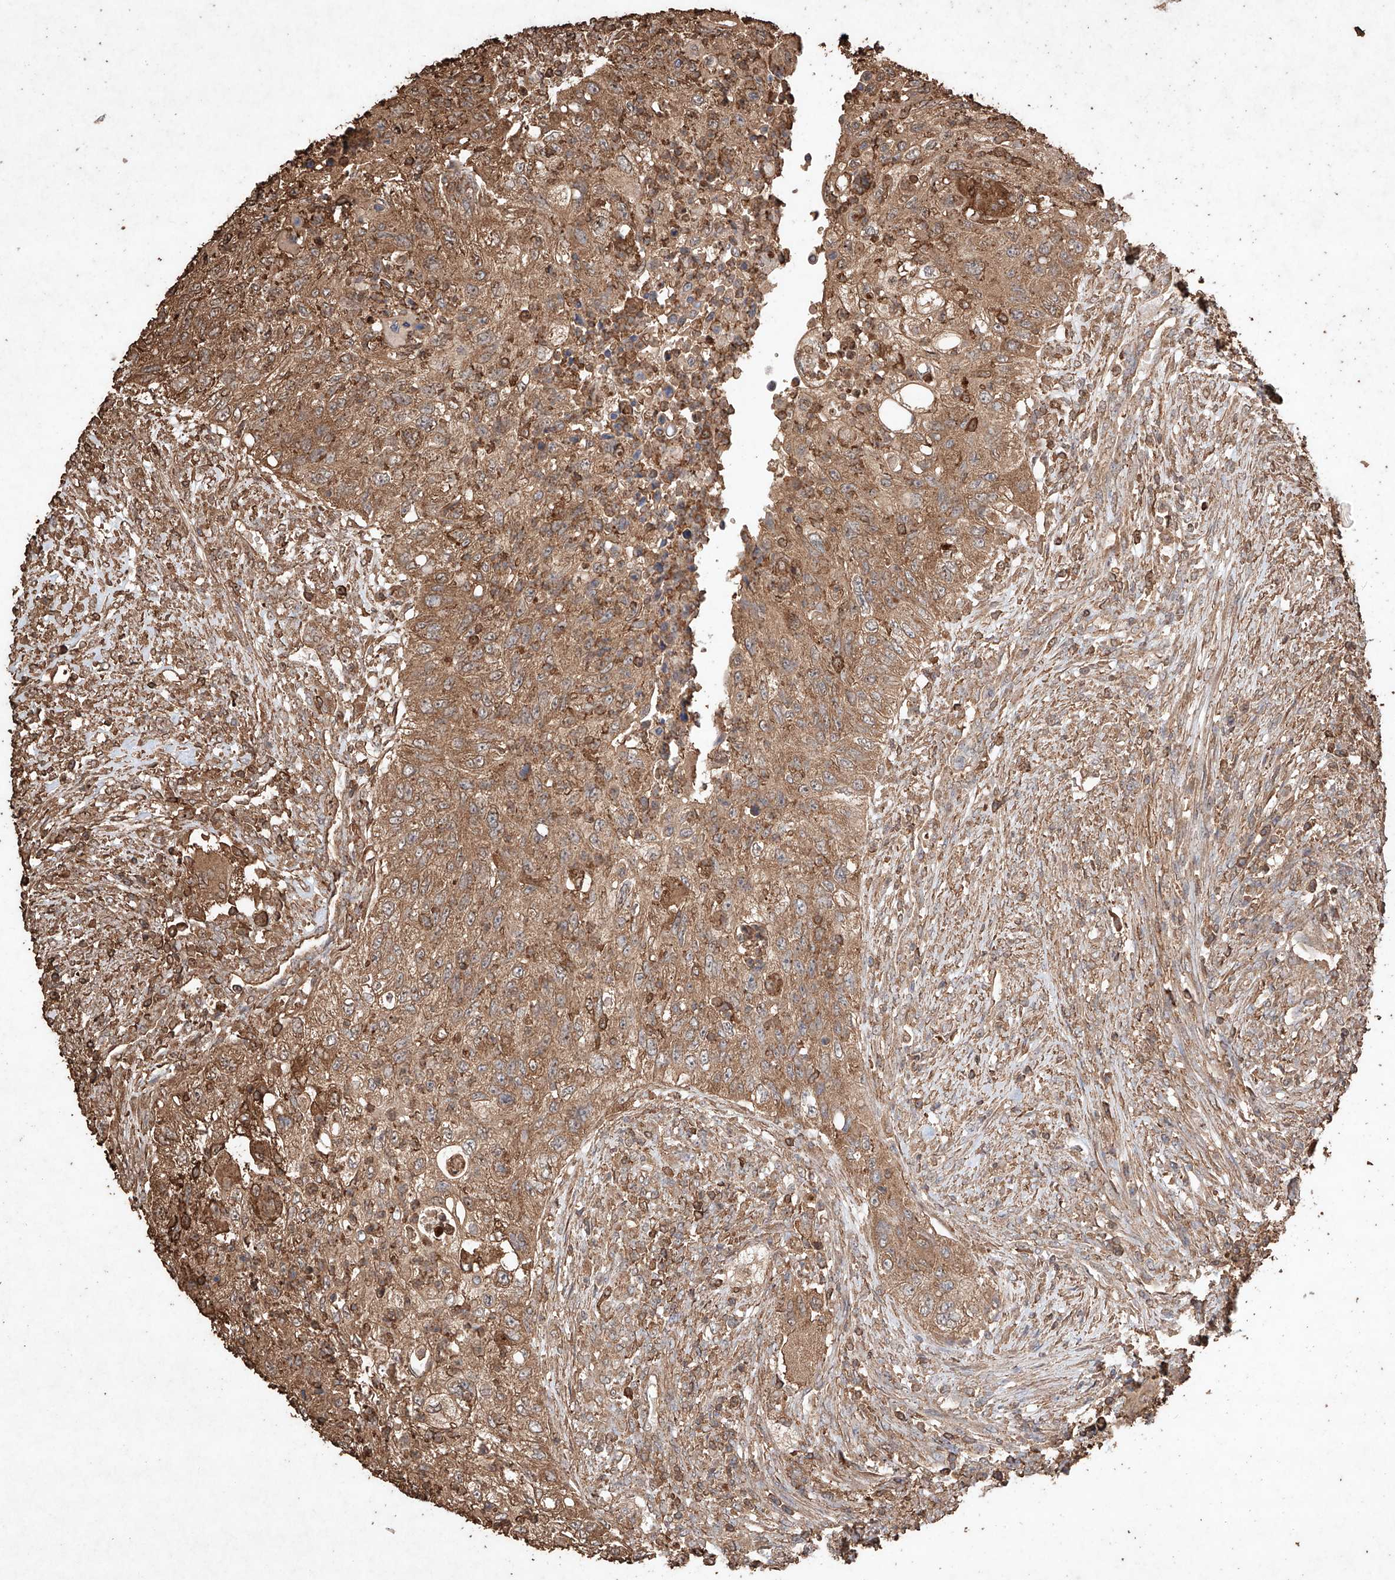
{"staining": {"intensity": "moderate", "quantity": ">75%", "location": "cytoplasmic/membranous"}, "tissue": "urothelial cancer", "cell_type": "Tumor cells", "image_type": "cancer", "snomed": [{"axis": "morphology", "description": "Urothelial carcinoma, High grade"}, {"axis": "topography", "description": "Urinary bladder"}], "caption": "Protein staining of urothelial cancer tissue shows moderate cytoplasmic/membranous positivity in about >75% of tumor cells. Ihc stains the protein of interest in brown and the nuclei are stained blue.", "gene": "M6PR", "patient": {"sex": "female", "age": 60}}